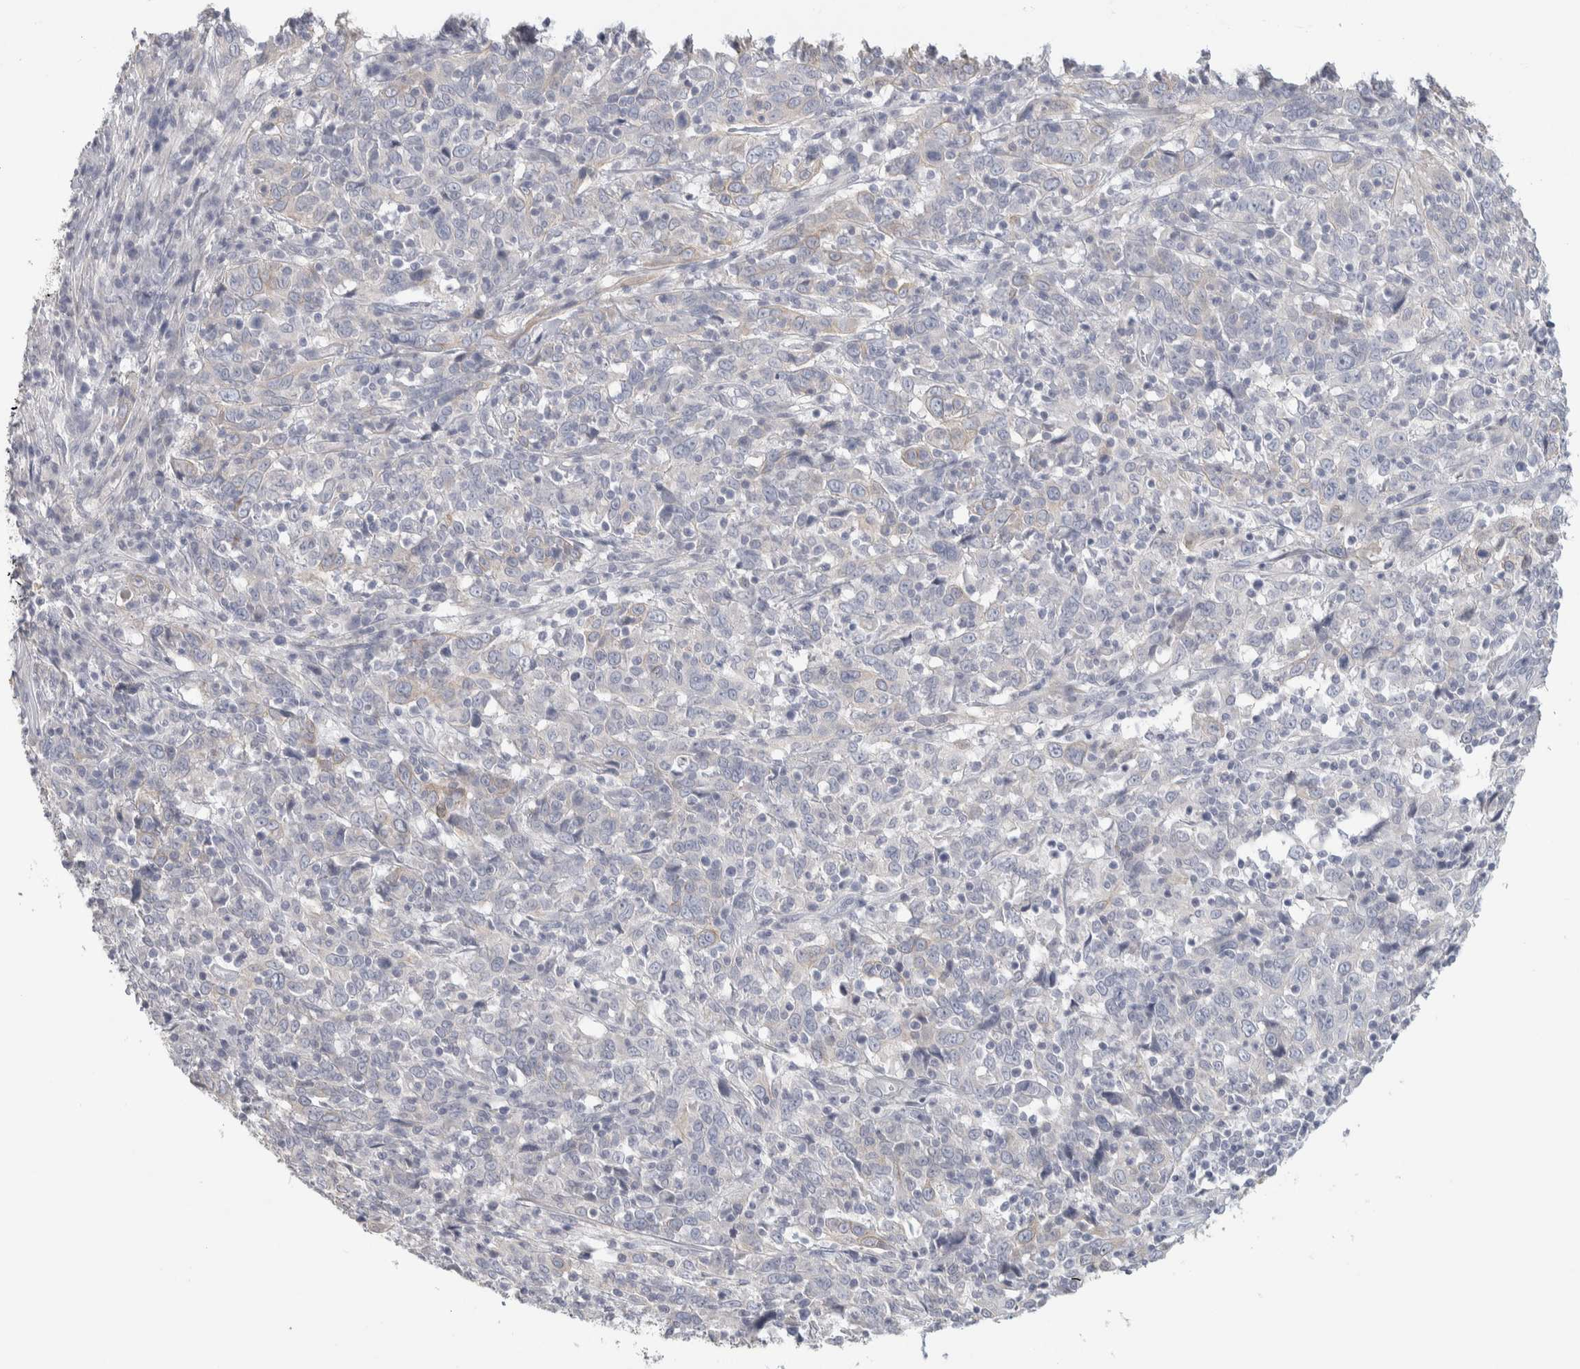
{"staining": {"intensity": "negative", "quantity": "none", "location": "none"}, "tissue": "cervical cancer", "cell_type": "Tumor cells", "image_type": "cancer", "snomed": [{"axis": "morphology", "description": "Squamous cell carcinoma, NOS"}, {"axis": "topography", "description": "Cervix"}], "caption": "Immunohistochemistry of cervical cancer demonstrates no staining in tumor cells. Brightfield microscopy of immunohistochemistry stained with DAB (3,3'-diaminobenzidine) (brown) and hematoxylin (blue), captured at high magnification.", "gene": "DCXR", "patient": {"sex": "female", "age": 46}}